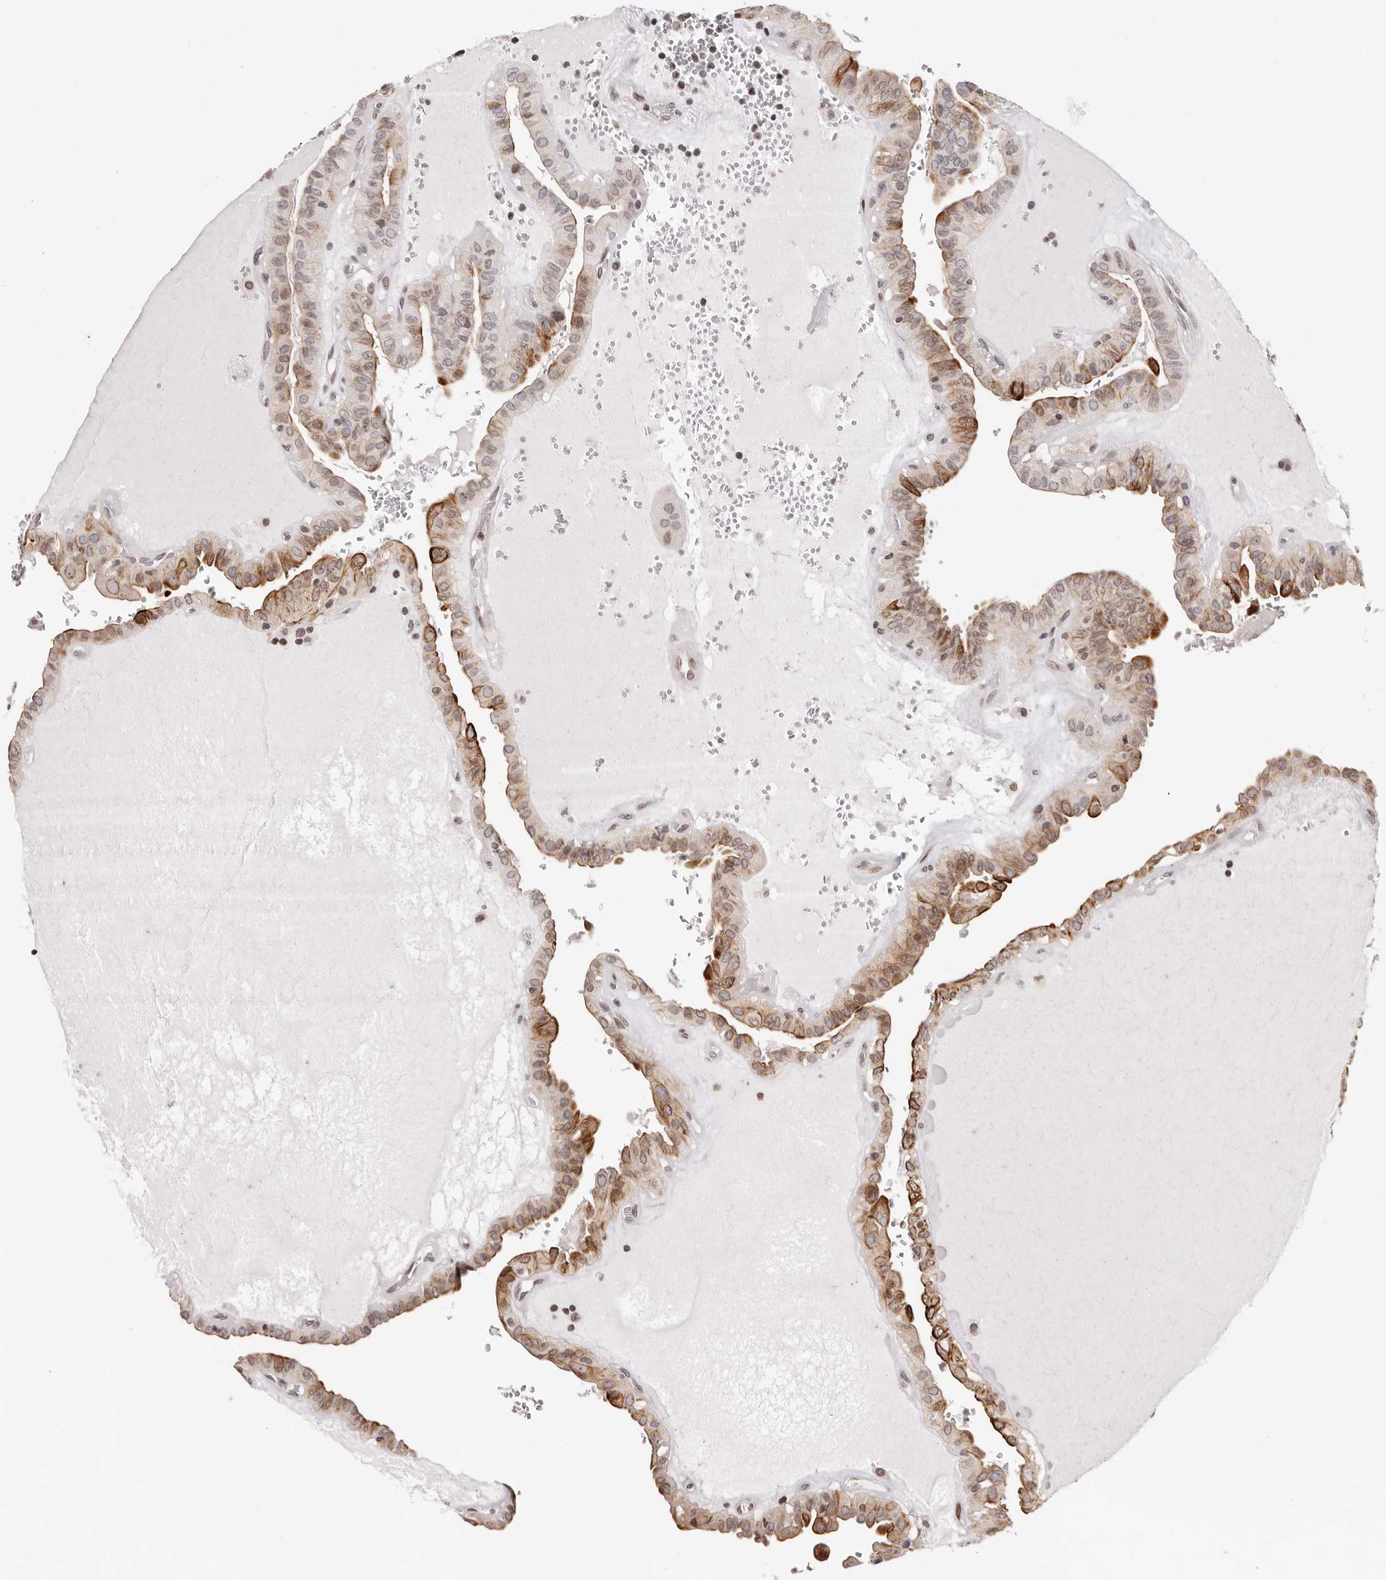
{"staining": {"intensity": "moderate", "quantity": ">75%", "location": "cytoplasmic/membranous,nuclear"}, "tissue": "thyroid cancer", "cell_type": "Tumor cells", "image_type": "cancer", "snomed": [{"axis": "morphology", "description": "Papillary adenocarcinoma, NOS"}, {"axis": "topography", "description": "Thyroid gland"}], "caption": "Thyroid papillary adenocarcinoma tissue demonstrates moderate cytoplasmic/membranous and nuclear staining in approximately >75% of tumor cells, visualized by immunohistochemistry.", "gene": "NUP153", "patient": {"sex": "male", "age": 77}}